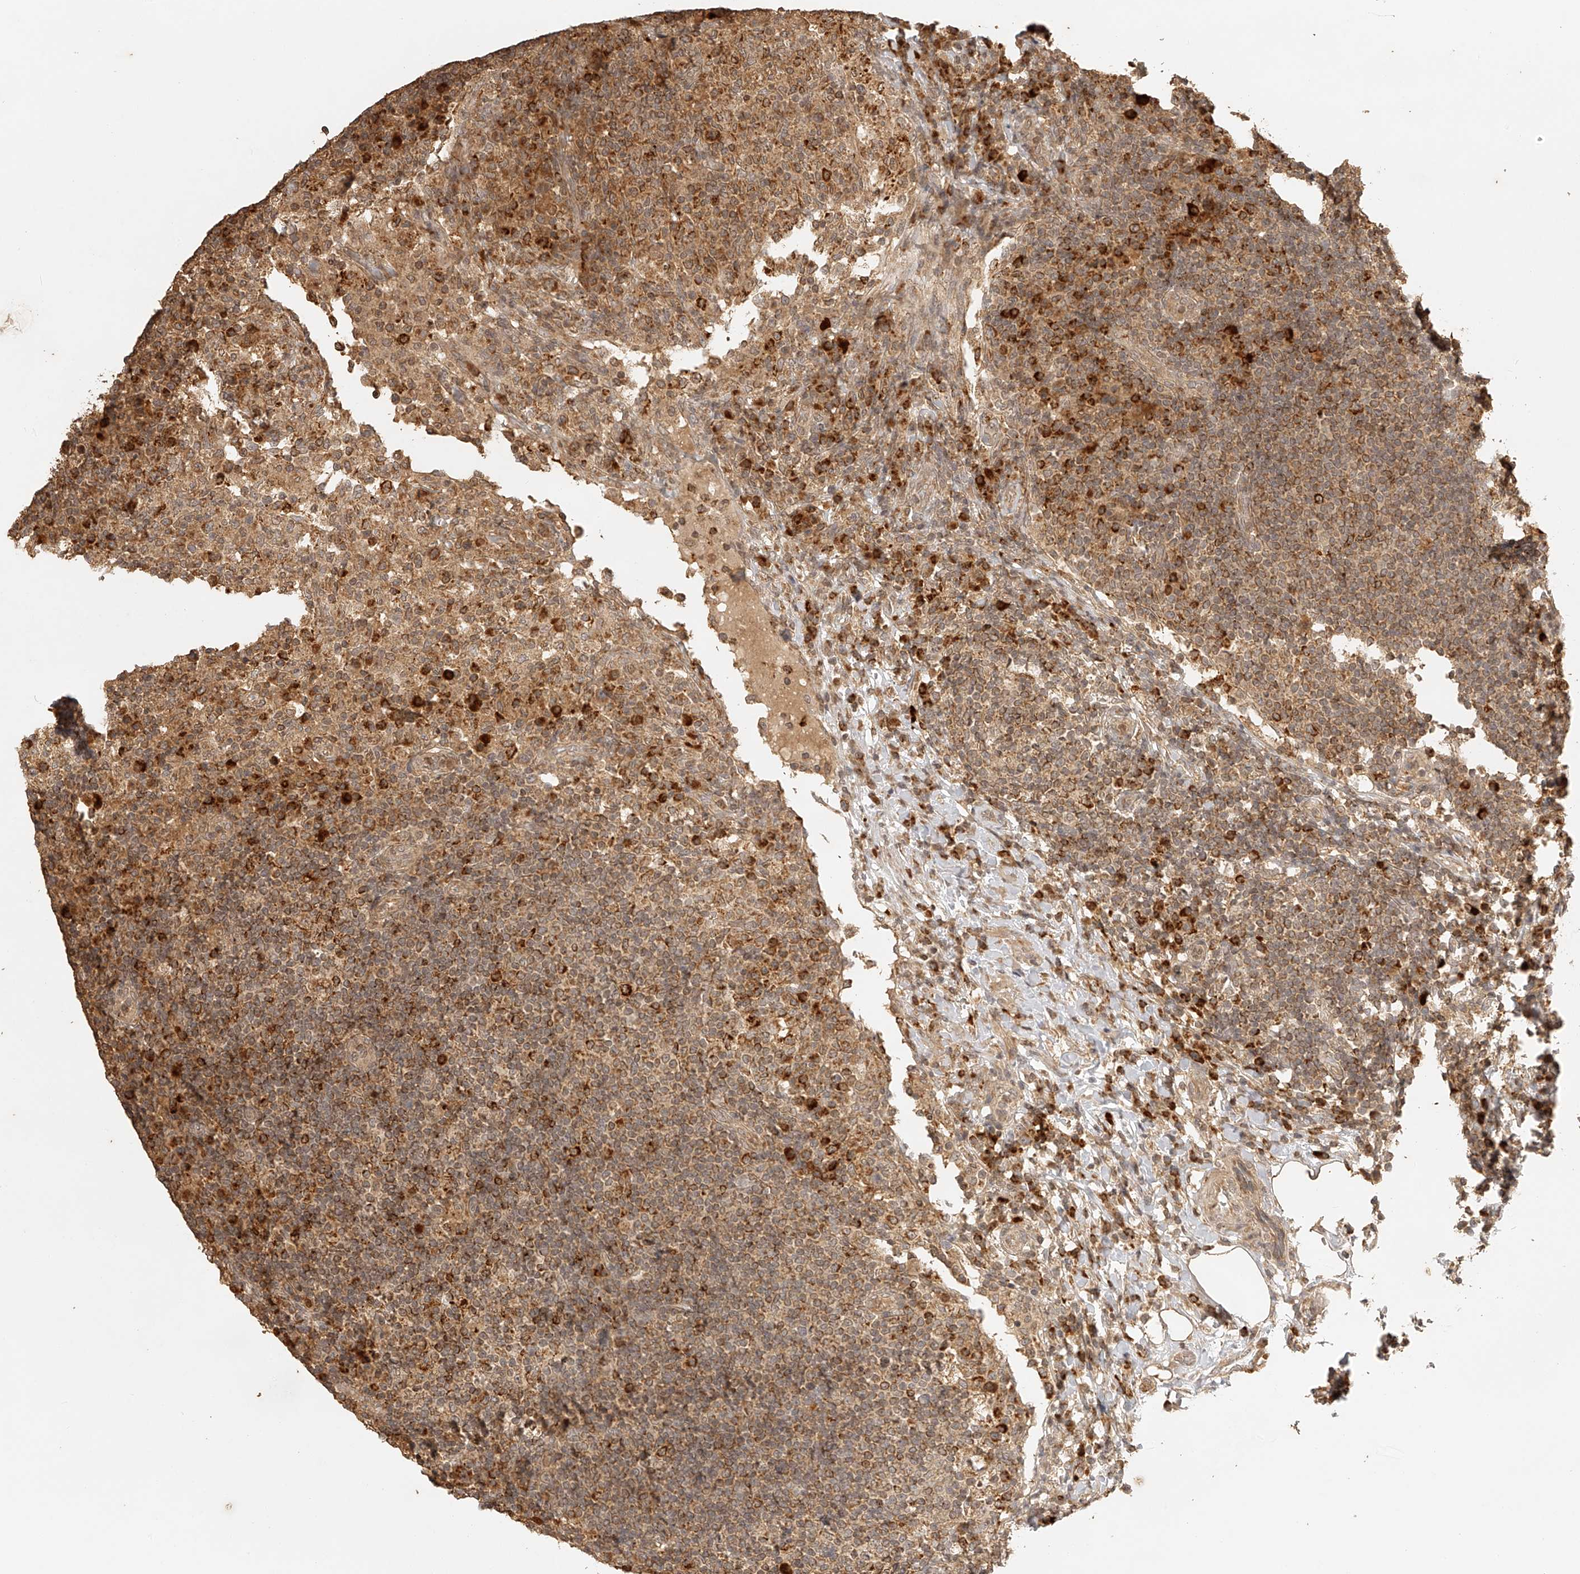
{"staining": {"intensity": "moderate", "quantity": ">75%", "location": "cytoplasmic/membranous"}, "tissue": "lymph node", "cell_type": "Germinal center cells", "image_type": "normal", "snomed": [{"axis": "morphology", "description": "Normal tissue, NOS"}, {"axis": "topography", "description": "Lymph node"}], "caption": "Germinal center cells exhibit medium levels of moderate cytoplasmic/membranous expression in about >75% of cells in normal lymph node.", "gene": "BCL2L11", "patient": {"sex": "female", "age": 53}}